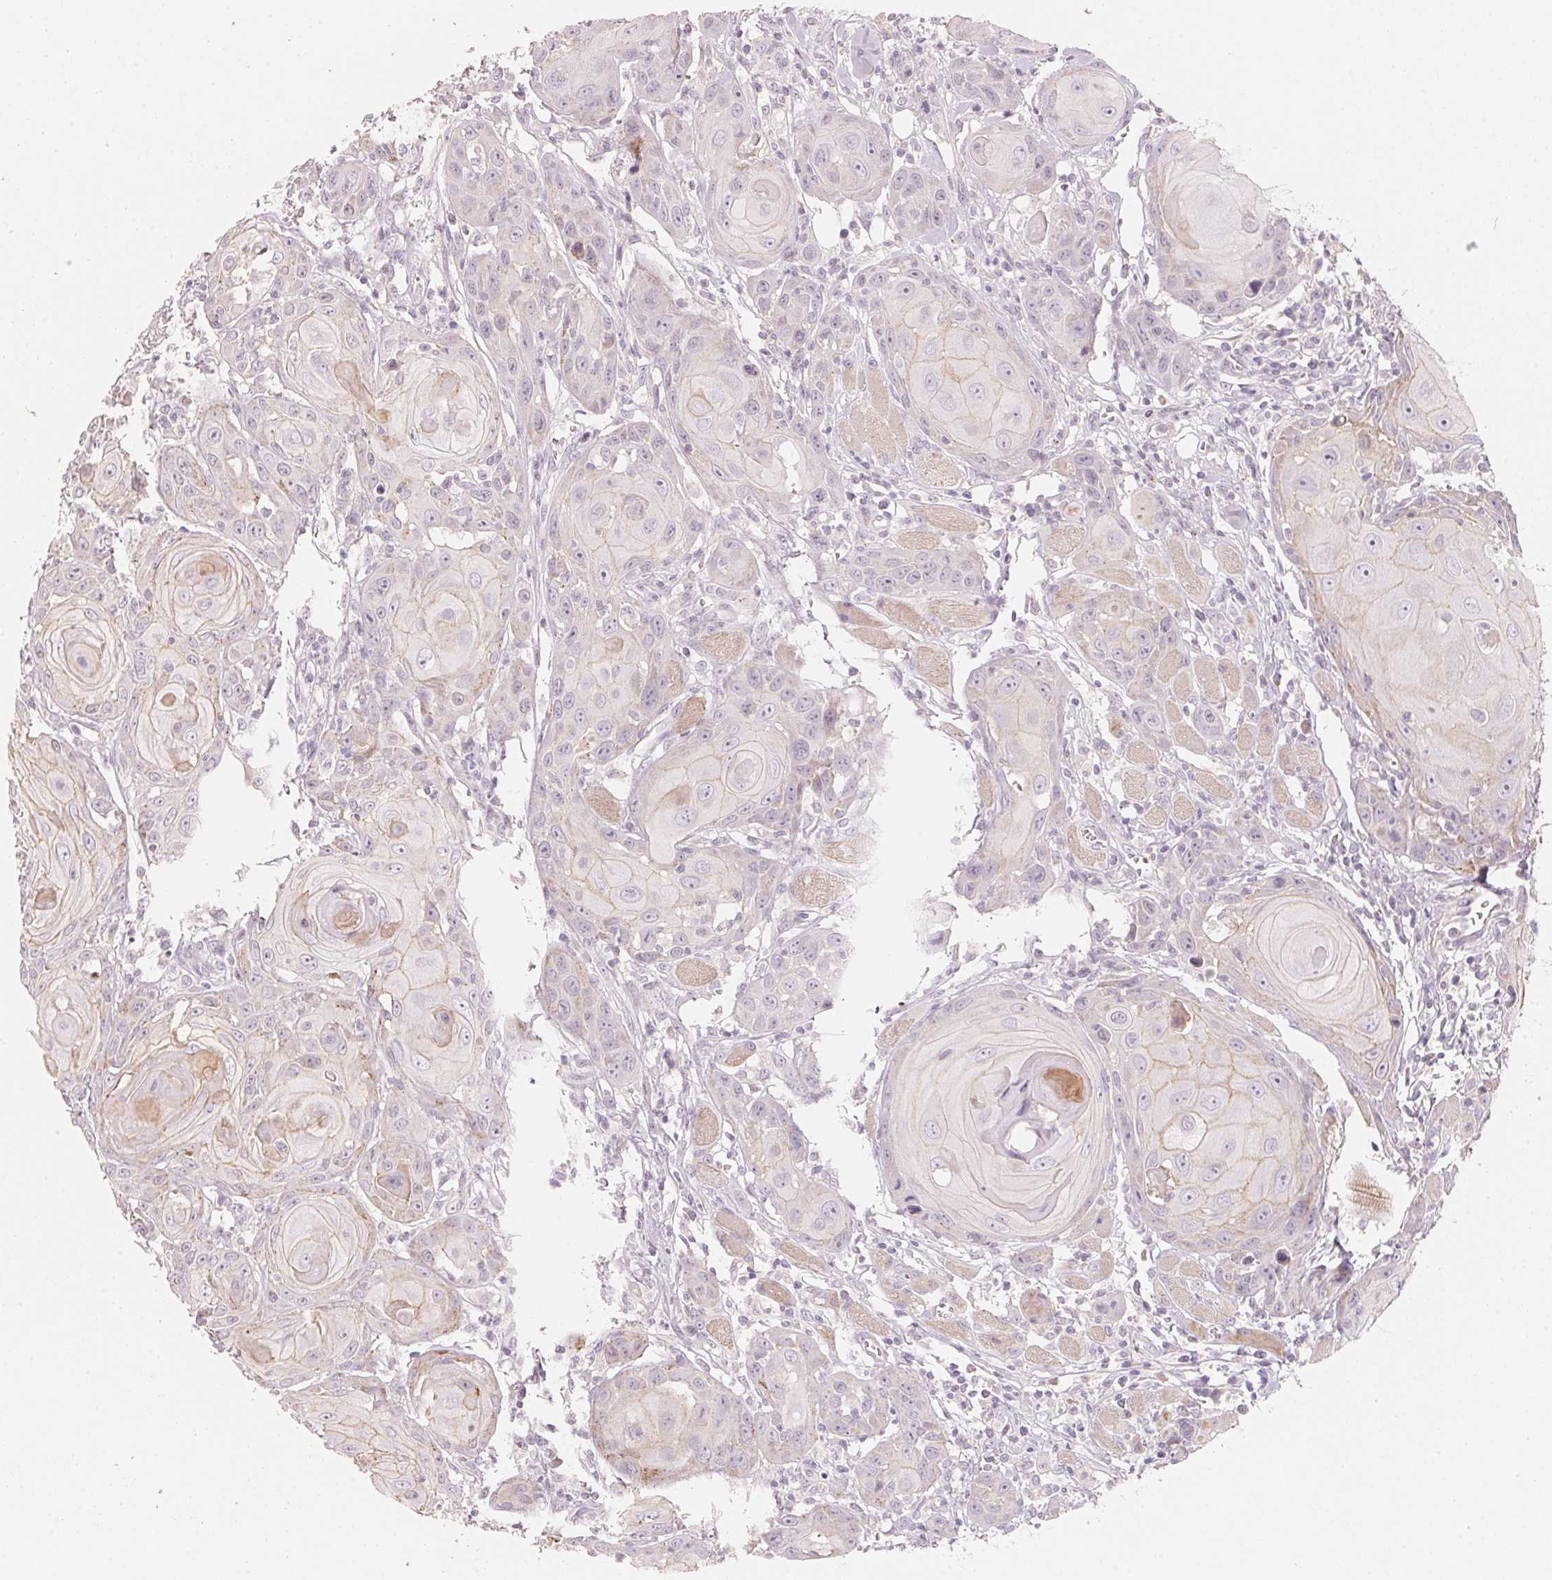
{"staining": {"intensity": "weak", "quantity": "<25%", "location": "cytoplasmic/membranous"}, "tissue": "head and neck cancer", "cell_type": "Tumor cells", "image_type": "cancer", "snomed": [{"axis": "morphology", "description": "Squamous cell carcinoma, NOS"}, {"axis": "topography", "description": "Head-Neck"}], "caption": "Immunohistochemical staining of head and neck squamous cell carcinoma shows no significant positivity in tumor cells.", "gene": "TP53AIP1", "patient": {"sex": "female", "age": 80}}